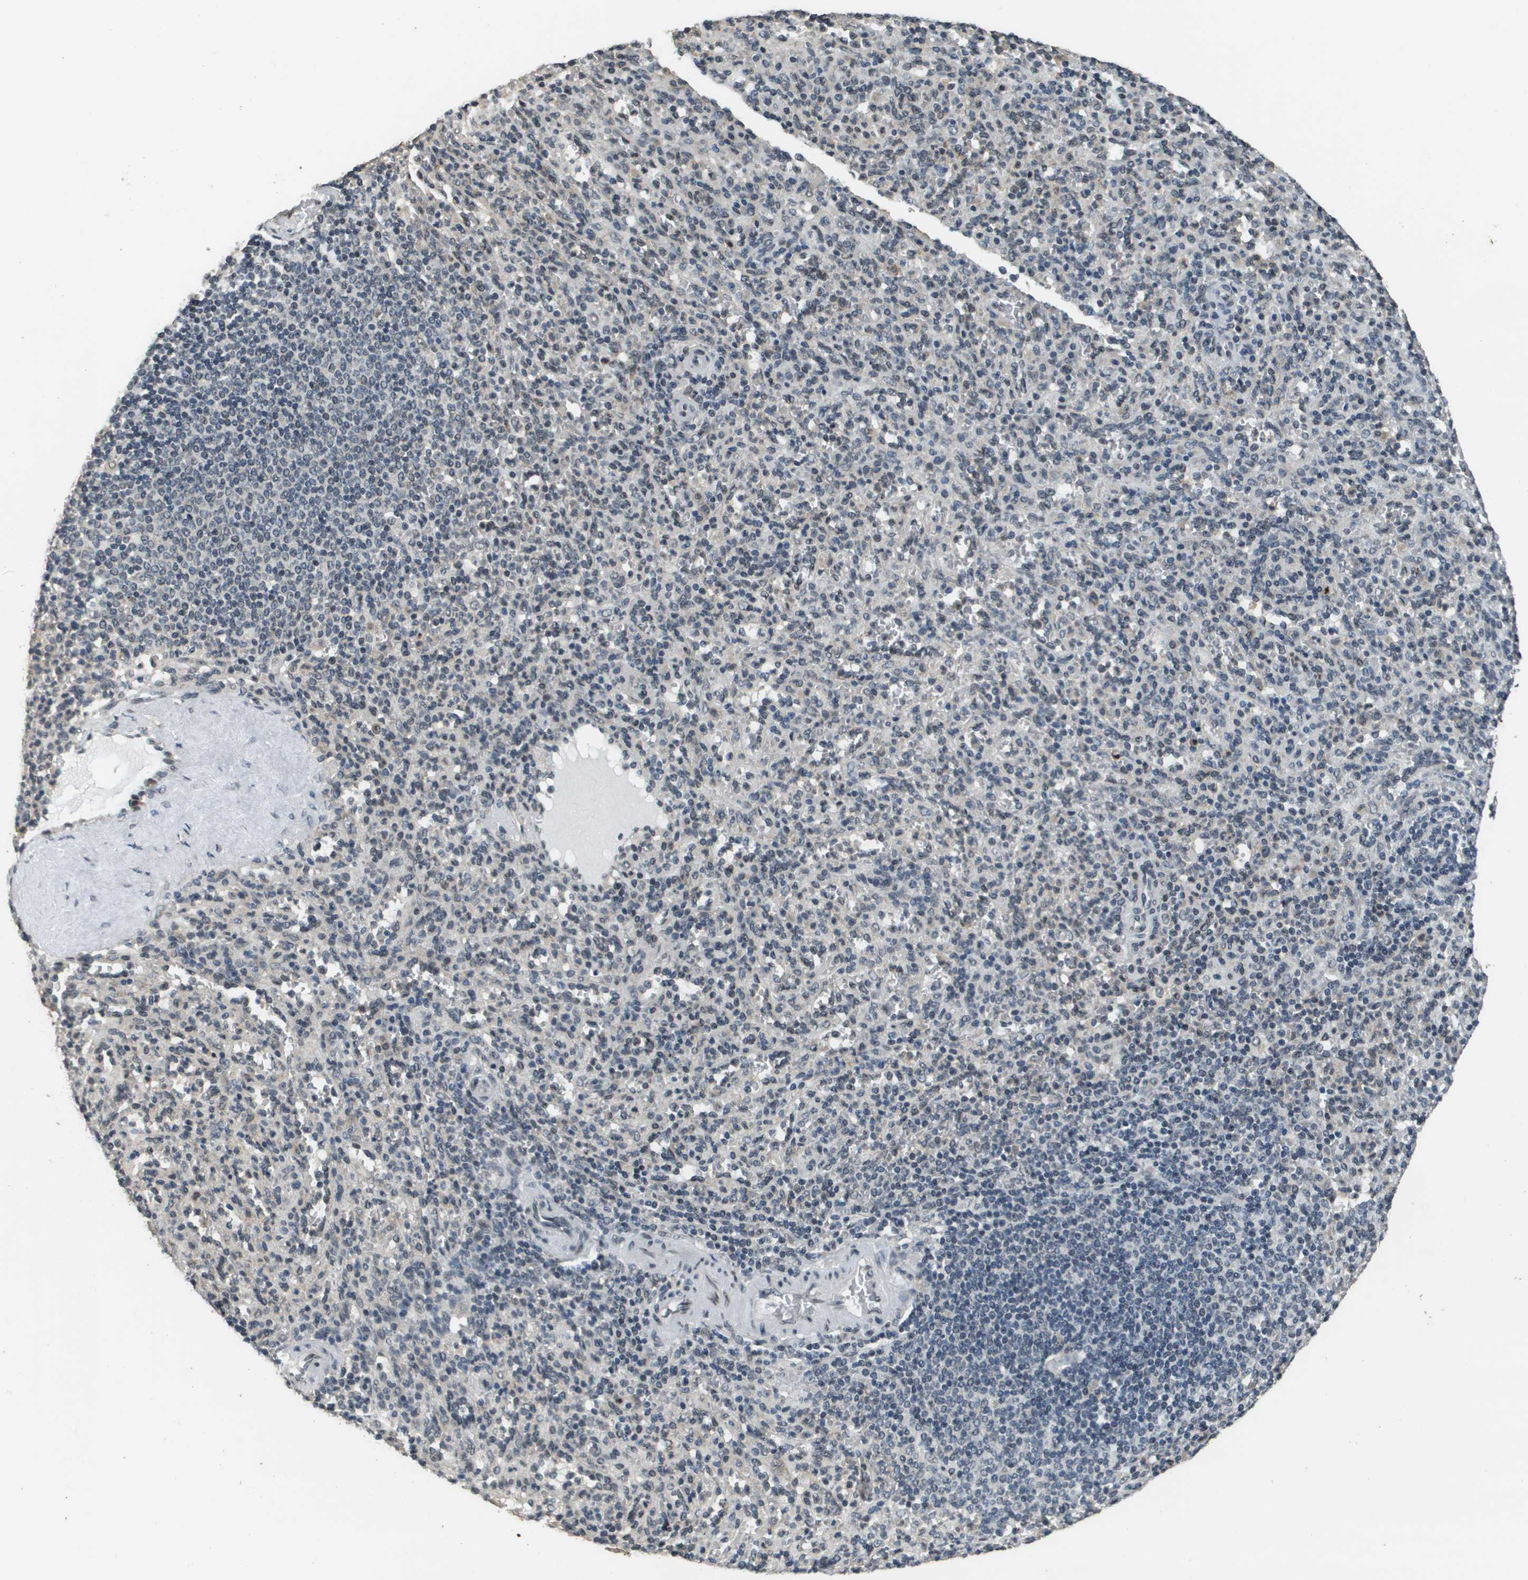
{"staining": {"intensity": "weak", "quantity": "<25%", "location": "nuclear"}, "tissue": "spleen", "cell_type": "Cells in red pulp", "image_type": "normal", "snomed": [{"axis": "morphology", "description": "Normal tissue, NOS"}, {"axis": "topography", "description": "Spleen"}], "caption": "Cells in red pulp show no significant protein staining in normal spleen. Nuclei are stained in blue.", "gene": "FANCC", "patient": {"sex": "male", "age": 36}}